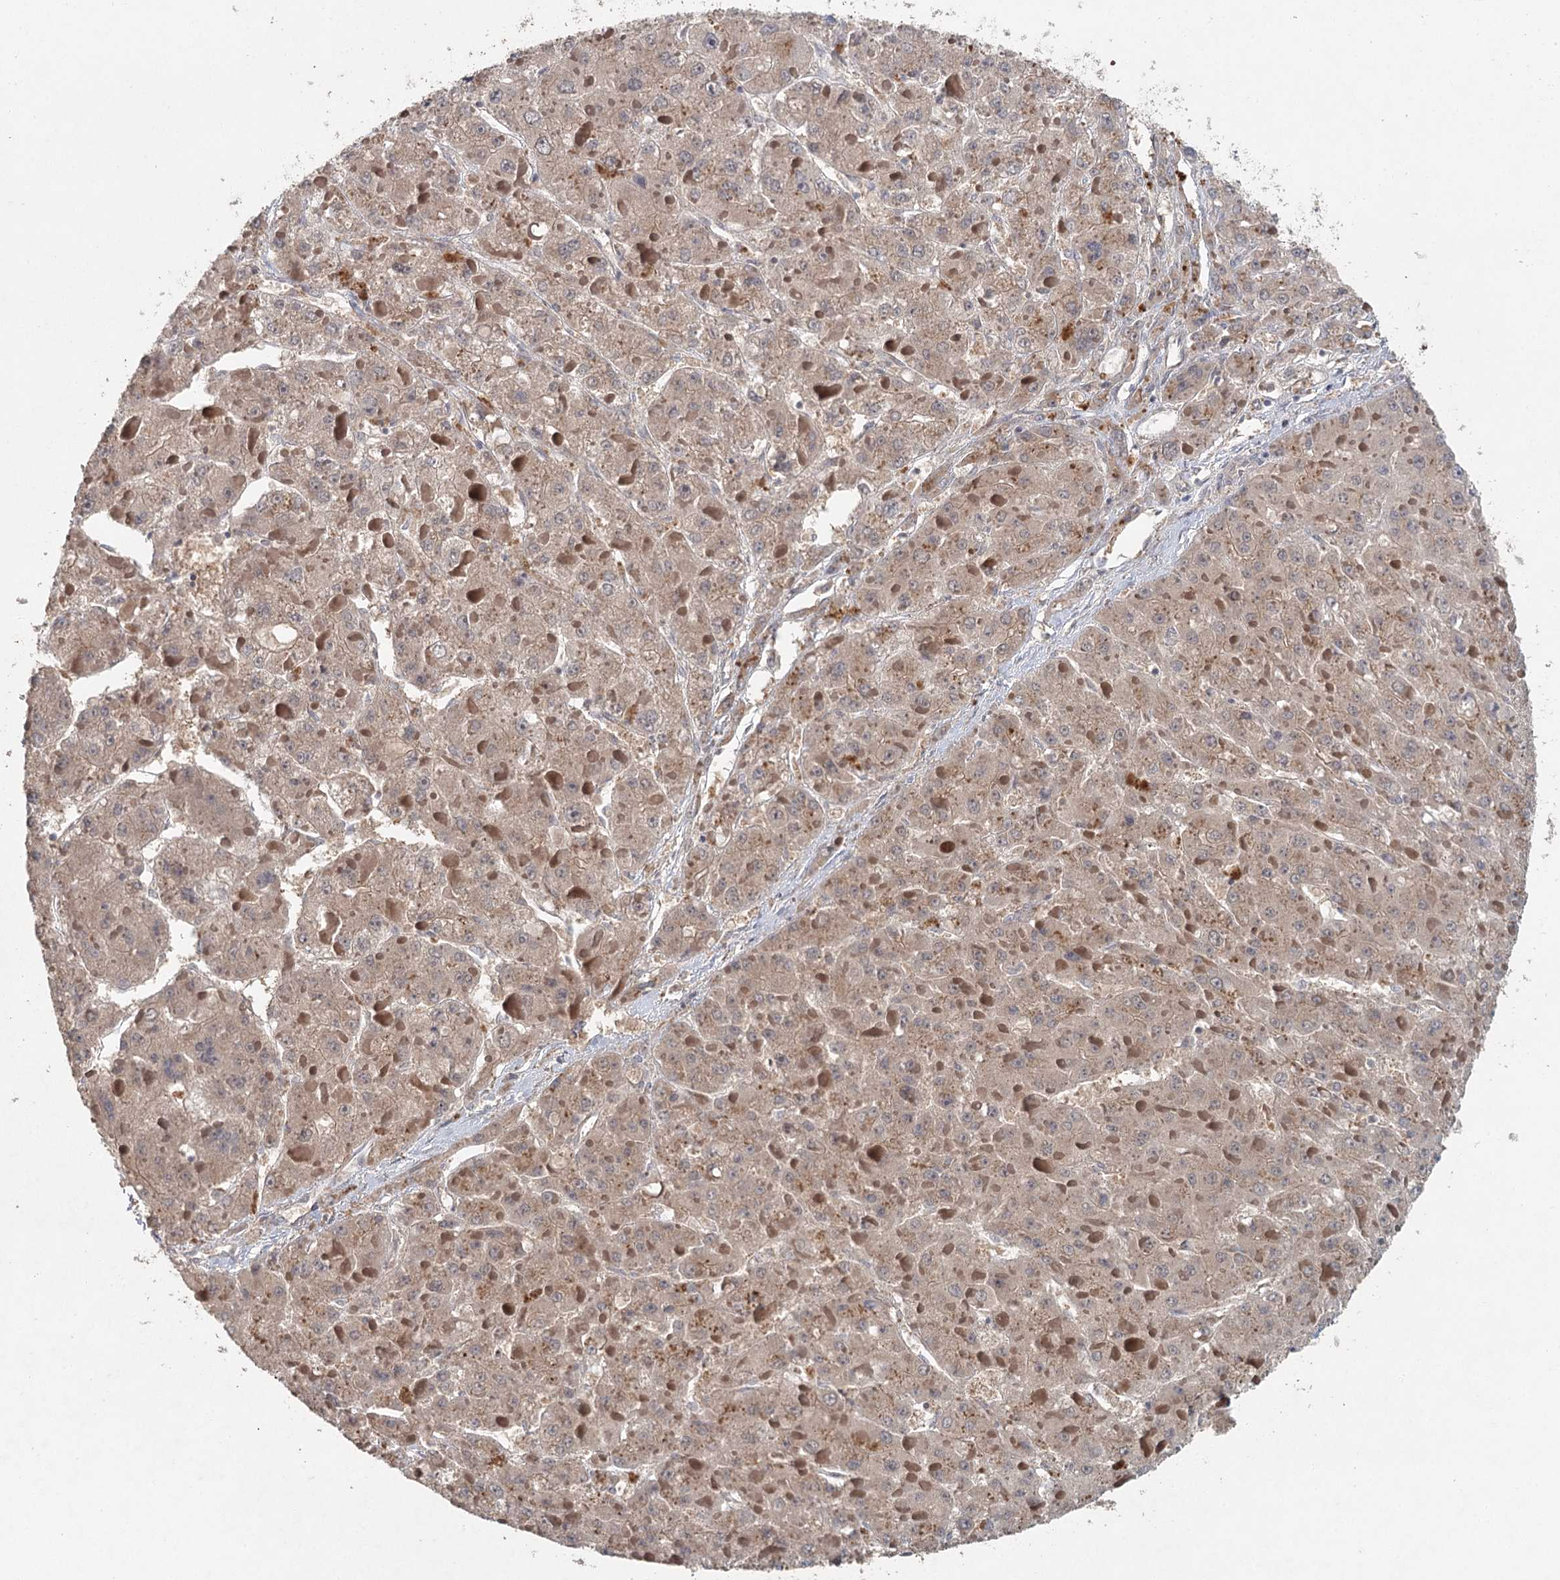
{"staining": {"intensity": "moderate", "quantity": ">75%", "location": "cytoplasmic/membranous,nuclear"}, "tissue": "liver cancer", "cell_type": "Tumor cells", "image_type": "cancer", "snomed": [{"axis": "morphology", "description": "Carcinoma, Hepatocellular, NOS"}, {"axis": "topography", "description": "Liver"}], "caption": "Human liver hepatocellular carcinoma stained for a protein (brown) shows moderate cytoplasmic/membranous and nuclear positive positivity in about >75% of tumor cells.", "gene": "ADK", "patient": {"sex": "female", "age": 73}}